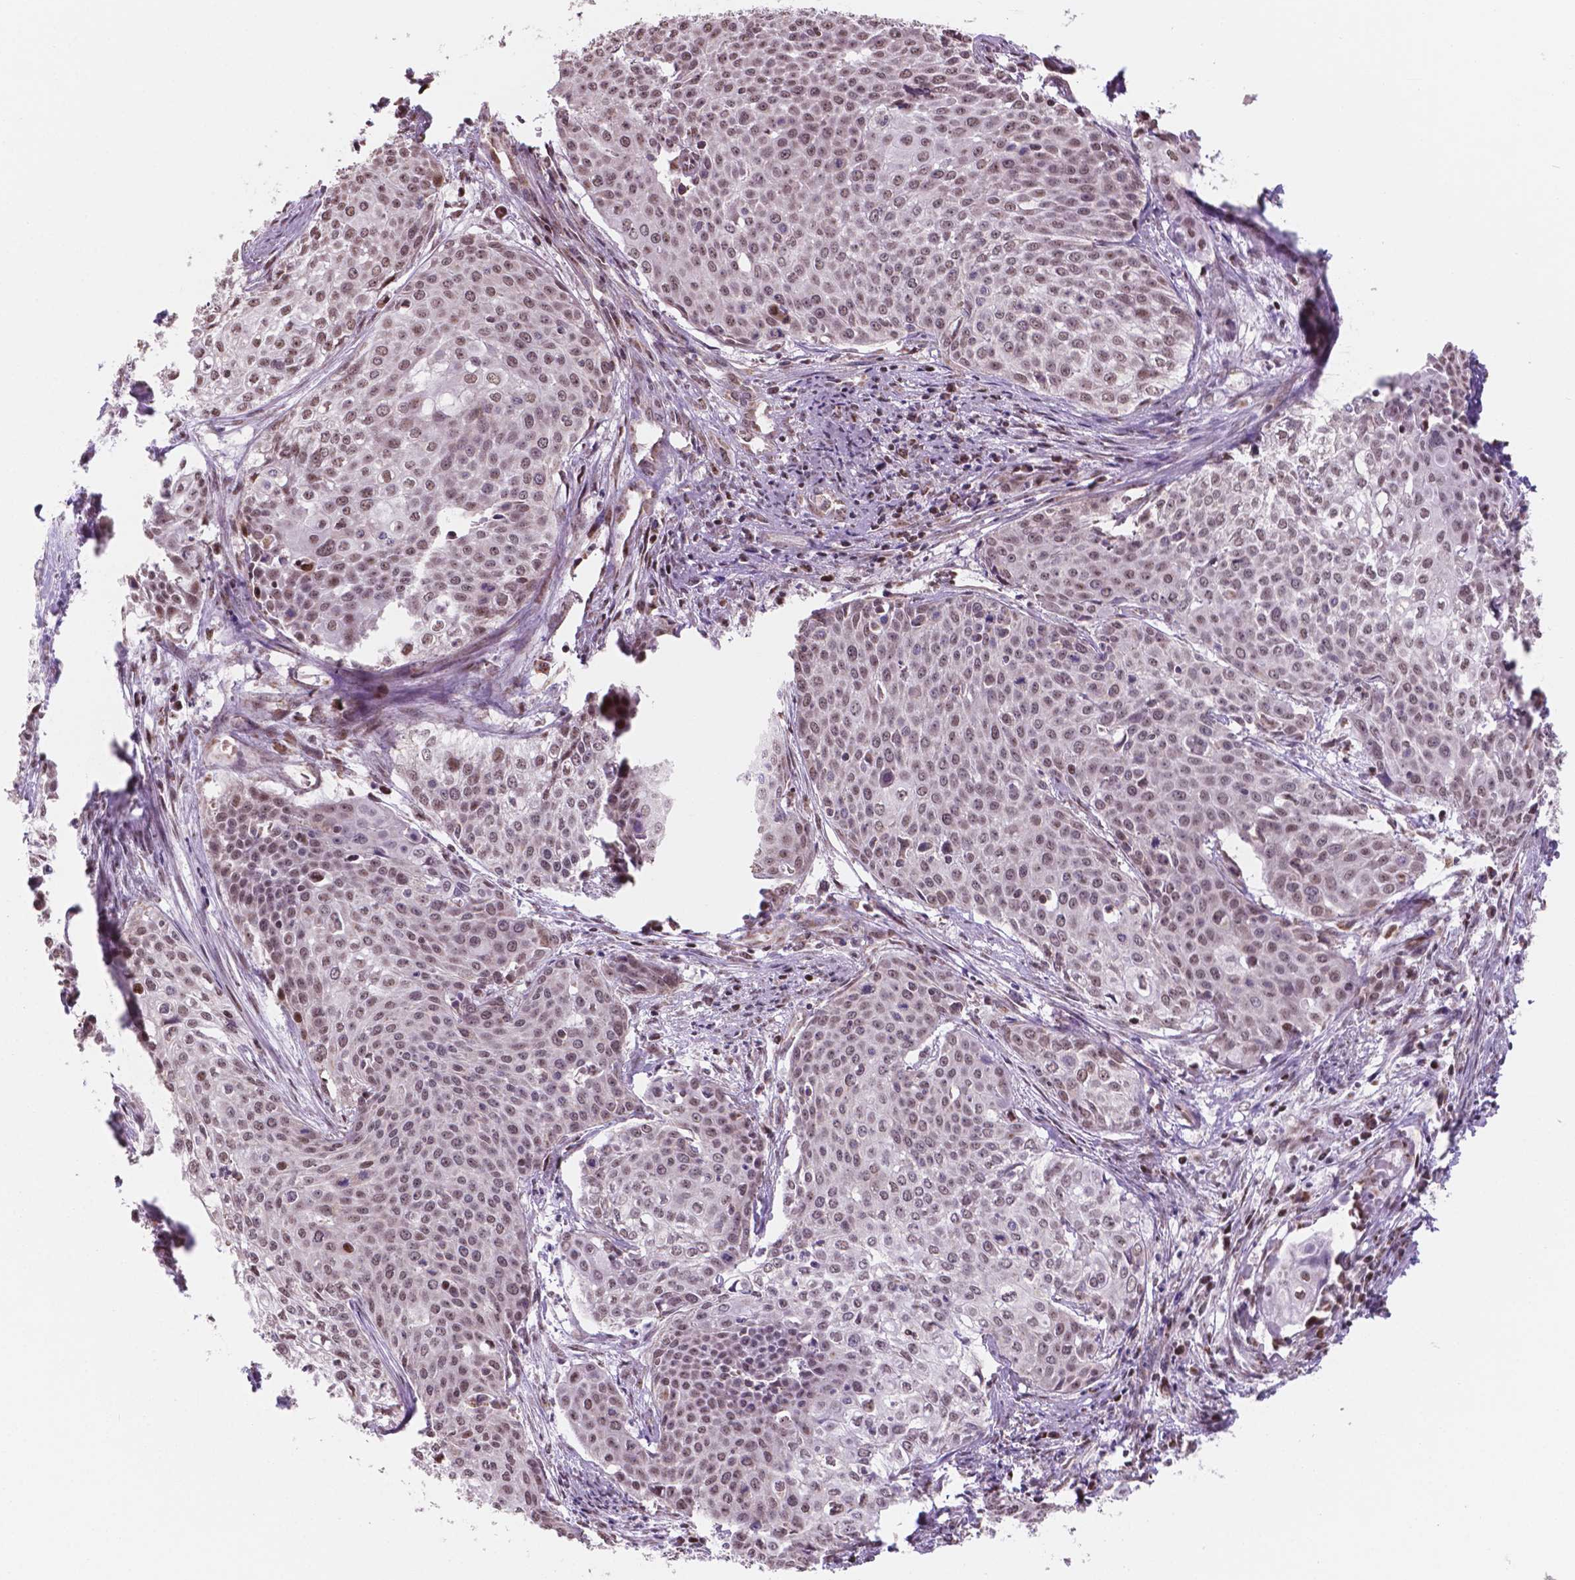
{"staining": {"intensity": "moderate", "quantity": ">75%", "location": "nuclear"}, "tissue": "cervical cancer", "cell_type": "Tumor cells", "image_type": "cancer", "snomed": [{"axis": "morphology", "description": "Squamous cell carcinoma, NOS"}, {"axis": "topography", "description": "Cervix"}], "caption": "Tumor cells reveal medium levels of moderate nuclear staining in about >75% of cells in human squamous cell carcinoma (cervical).", "gene": "NDUFA10", "patient": {"sex": "female", "age": 39}}